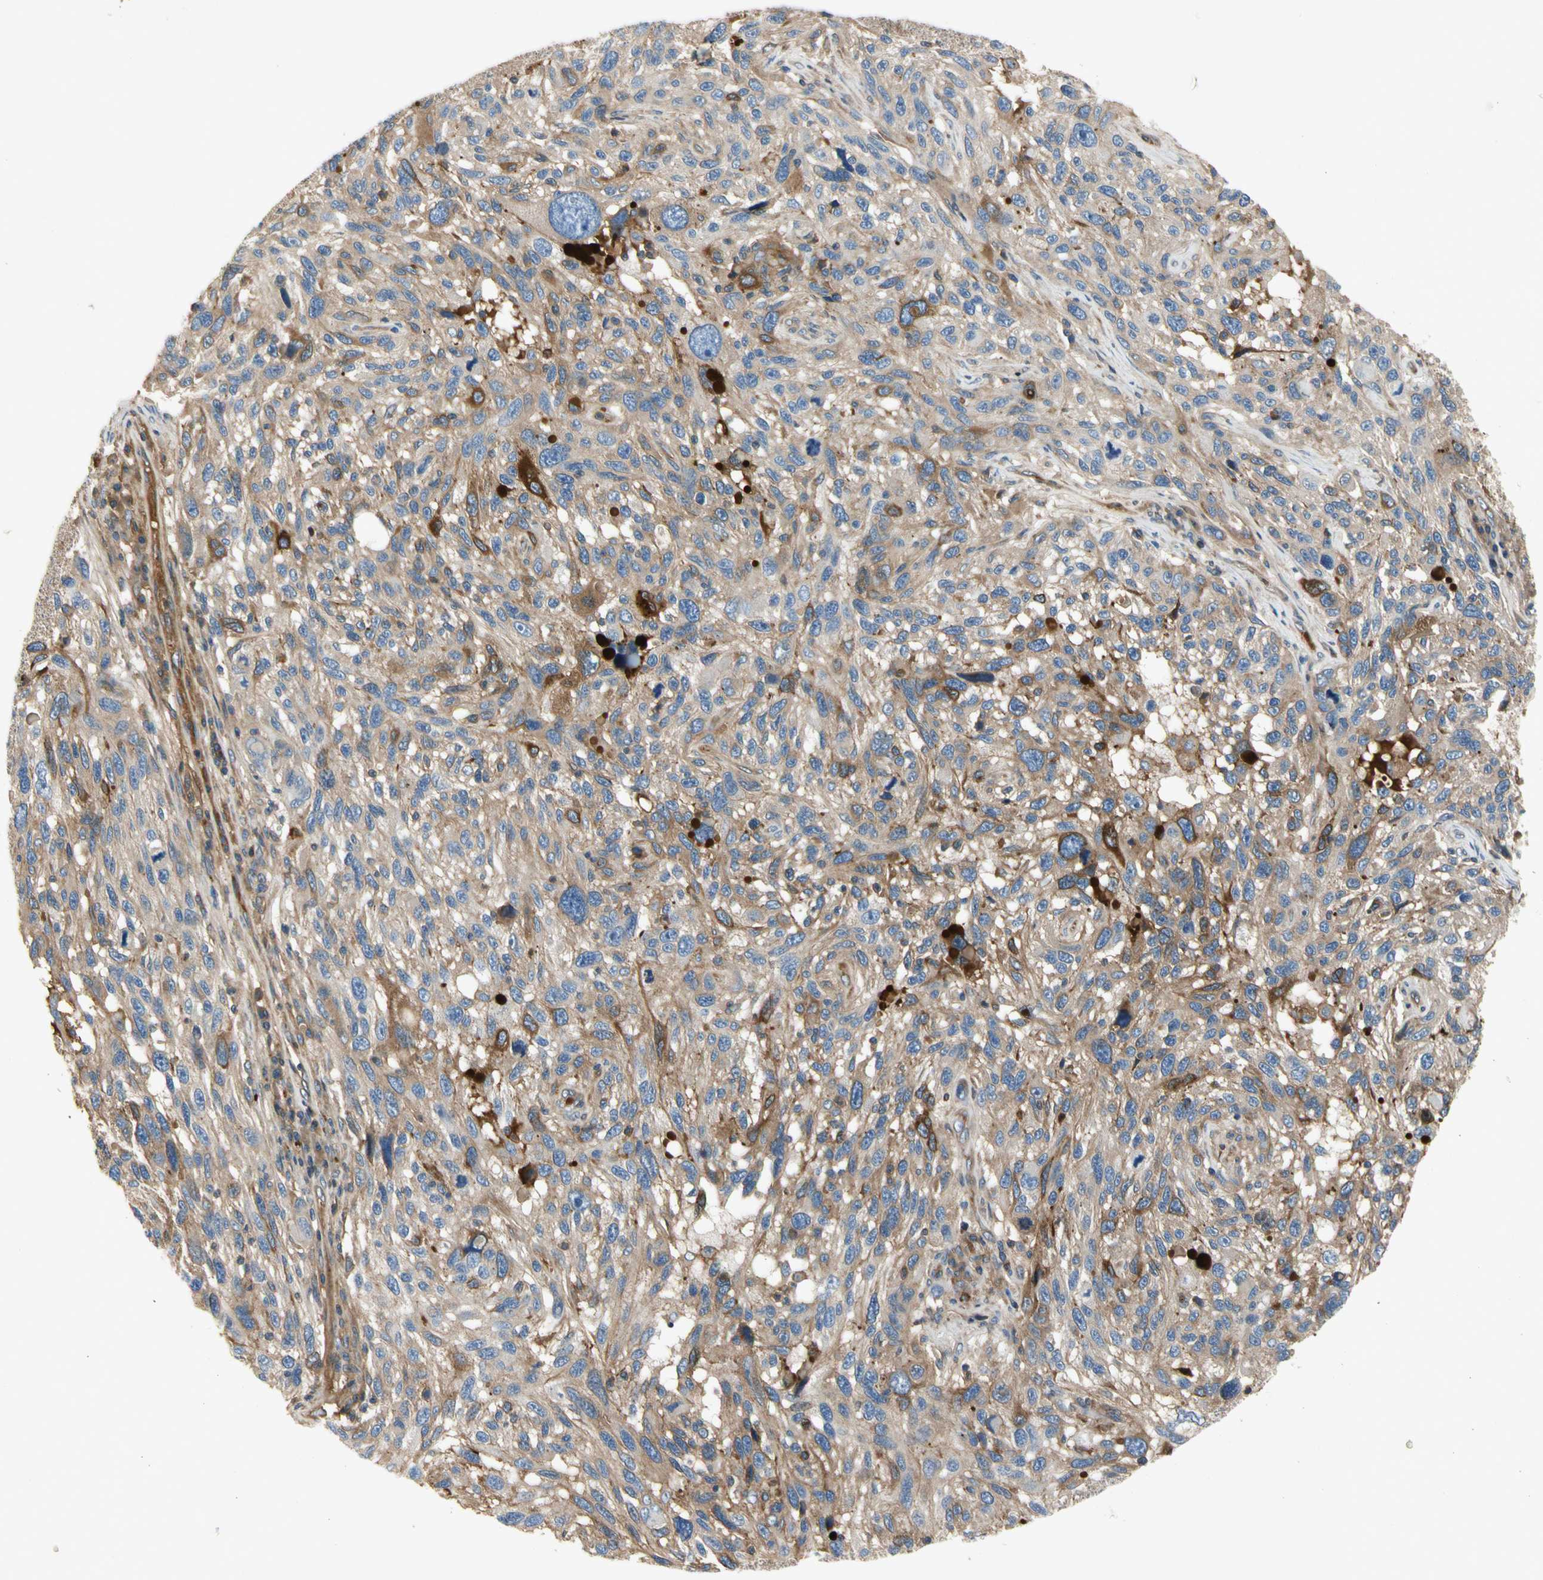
{"staining": {"intensity": "strong", "quantity": "<25%", "location": "cytoplasmic/membranous"}, "tissue": "melanoma", "cell_type": "Tumor cells", "image_type": "cancer", "snomed": [{"axis": "morphology", "description": "Malignant melanoma, NOS"}, {"axis": "topography", "description": "Skin"}], "caption": "Immunohistochemical staining of malignant melanoma exhibits medium levels of strong cytoplasmic/membranous protein expression in about <25% of tumor cells.", "gene": "CRTAC1", "patient": {"sex": "male", "age": 53}}